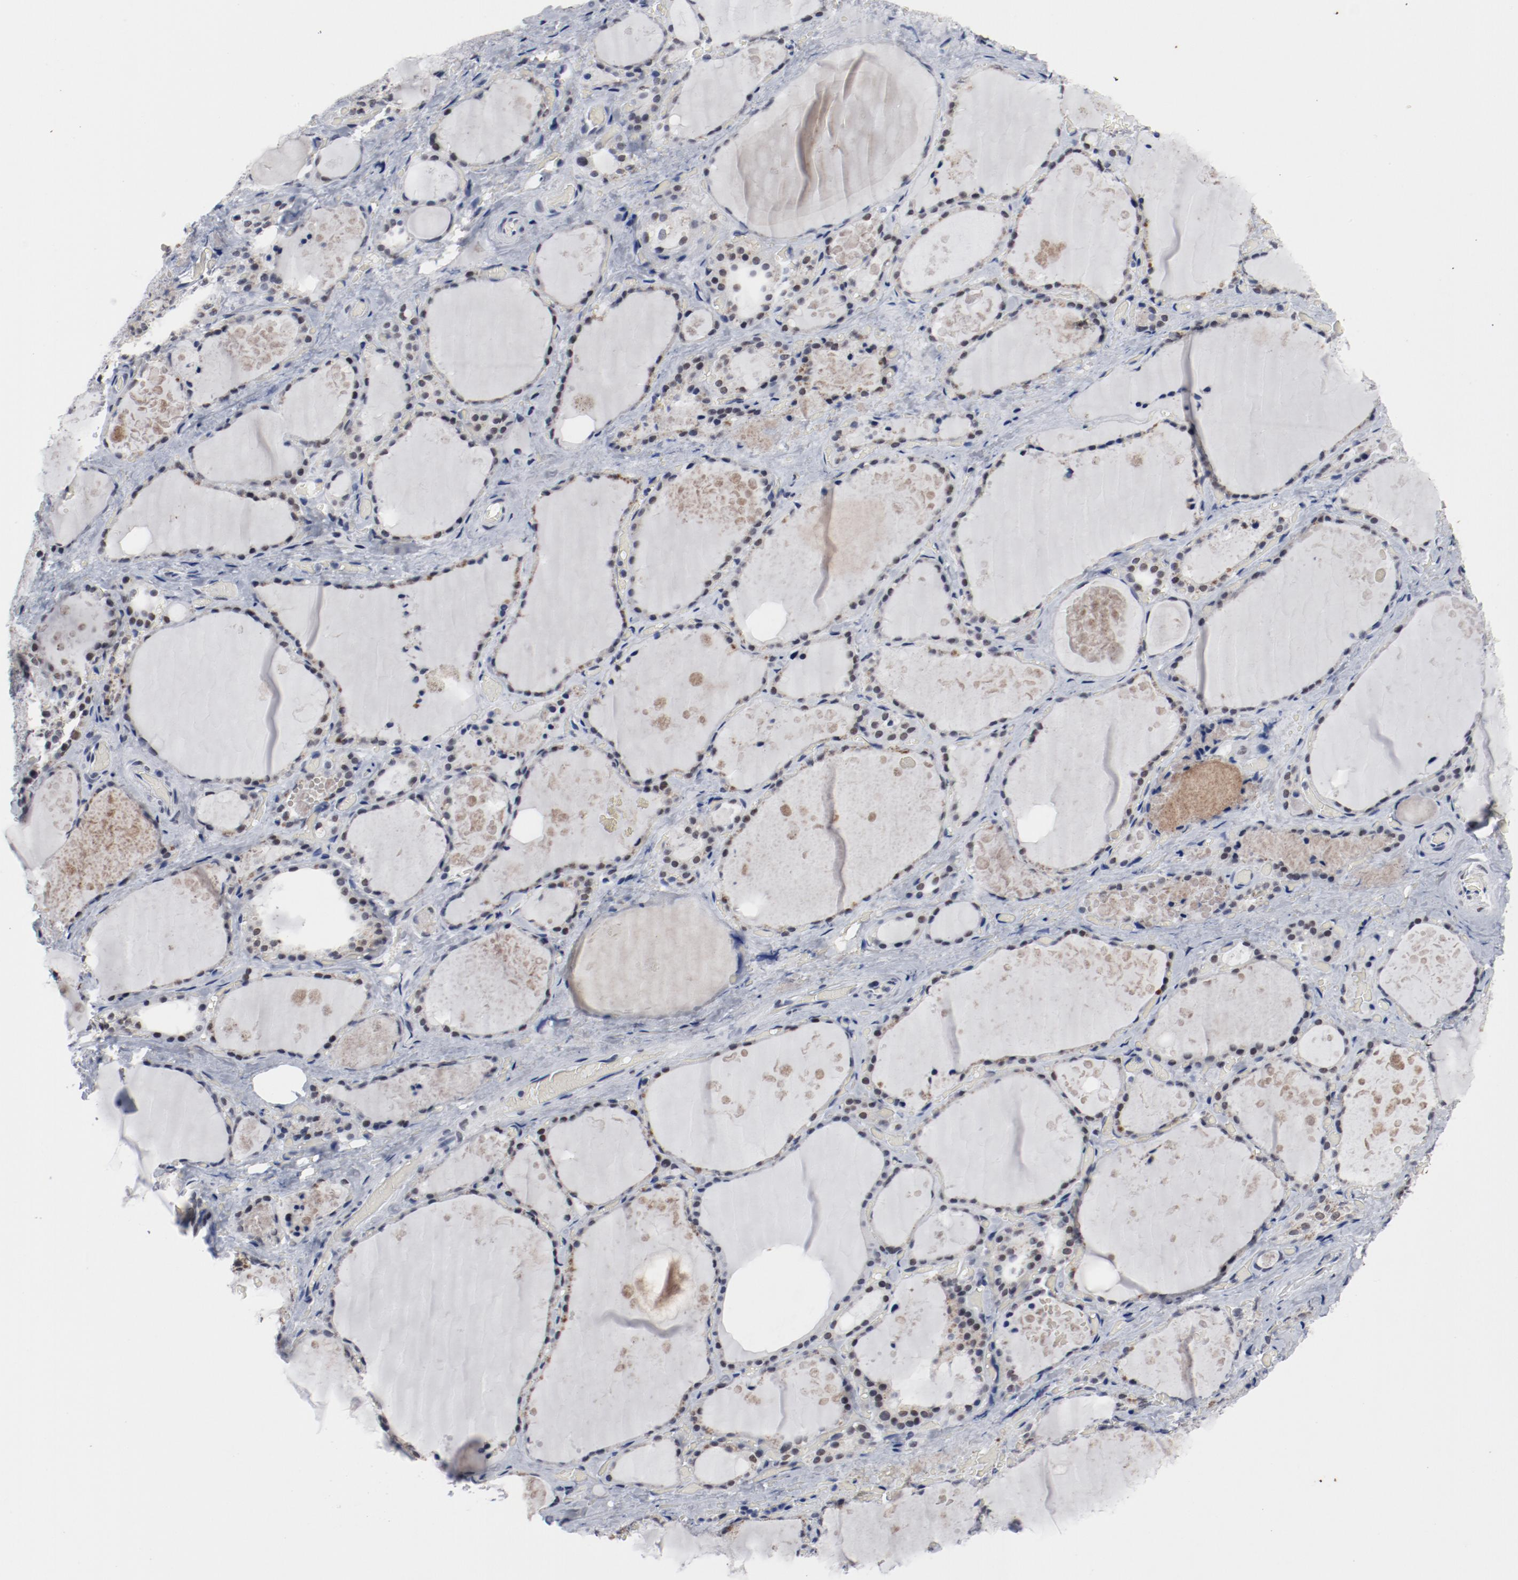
{"staining": {"intensity": "moderate", "quantity": ">75%", "location": "nuclear"}, "tissue": "thyroid gland", "cell_type": "Glandular cells", "image_type": "normal", "snomed": [{"axis": "morphology", "description": "Normal tissue, NOS"}, {"axis": "topography", "description": "Thyroid gland"}], "caption": "IHC of normal human thyroid gland reveals medium levels of moderate nuclear expression in about >75% of glandular cells.", "gene": "ARNT", "patient": {"sex": "male", "age": 61}}